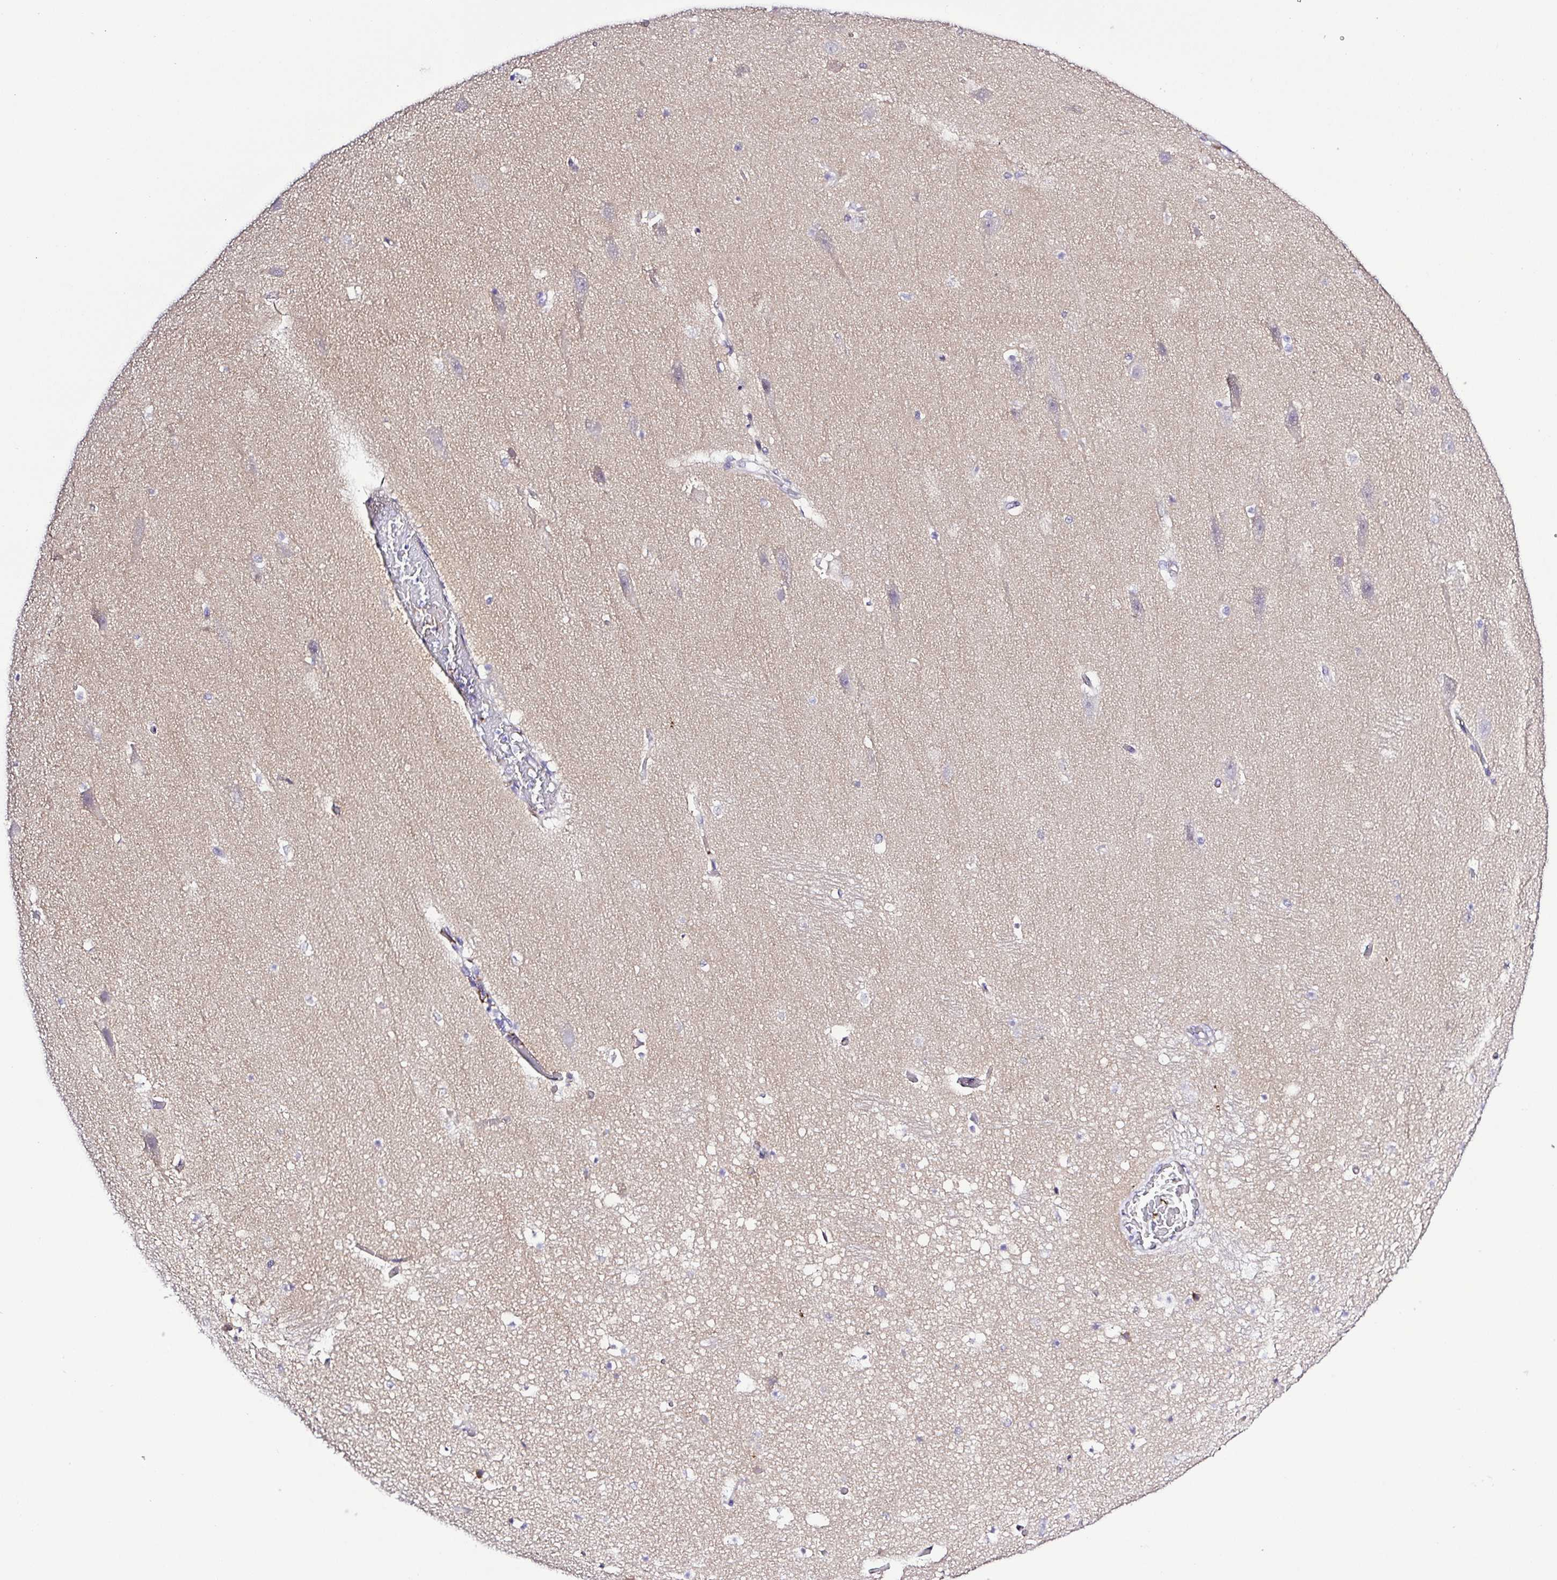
{"staining": {"intensity": "negative", "quantity": "none", "location": "none"}, "tissue": "hippocampus", "cell_type": "Glial cells", "image_type": "normal", "snomed": [{"axis": "morphology", "description": "Normal tissue, NOS"}, {"axis": "topography", "description": "Hippocampus"}], "caption": "DAB (3,3'-diaminobenzidine) immunohistochemical staining of normal hippocampus demonstrates no significant positivity in glial cells. (DAB IHC, high magnification).", "gene": "GABBR2", "patient": {"sex": "male", "age": 26}}